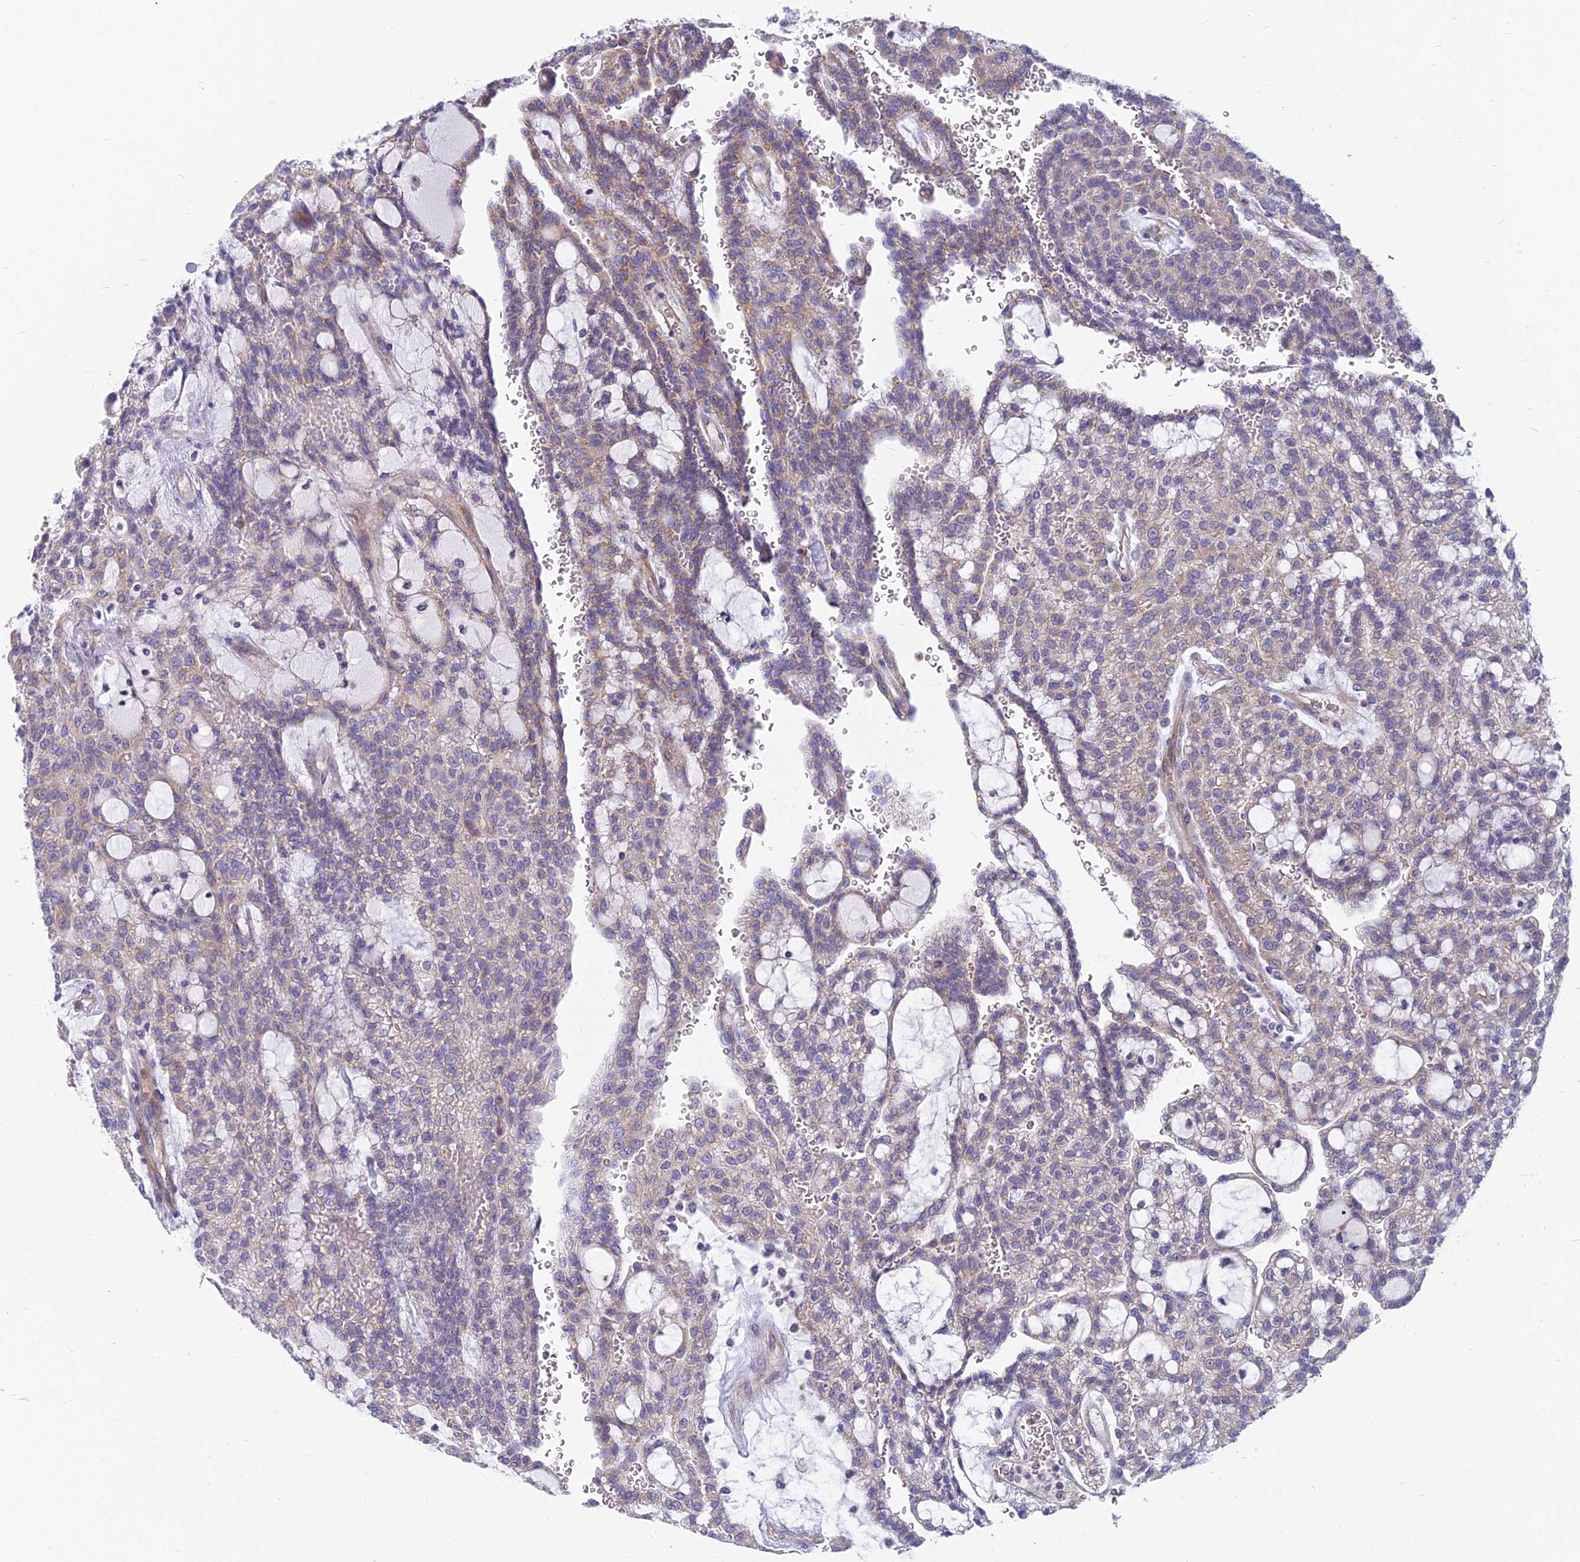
{"staining": {"intensity": "weak", "quantity": "<25%", "location": "cytoplasmic/membranous"}, "tissue": "renal cancer", "cell_type": "Tumor cells", "image_type": "cancer", "snomed": [{"axis": "morphology", "description": "Adenocarcinoma, NOS"}, {"axis": "topography", "description": "Kidney"}], "caption": "Immunohistochemistry of renal cancer (adenocarcinoma) displays no positivity in tumor cells.", "gene": "COX20", "patient": {"sex": "male", "age": 63}}